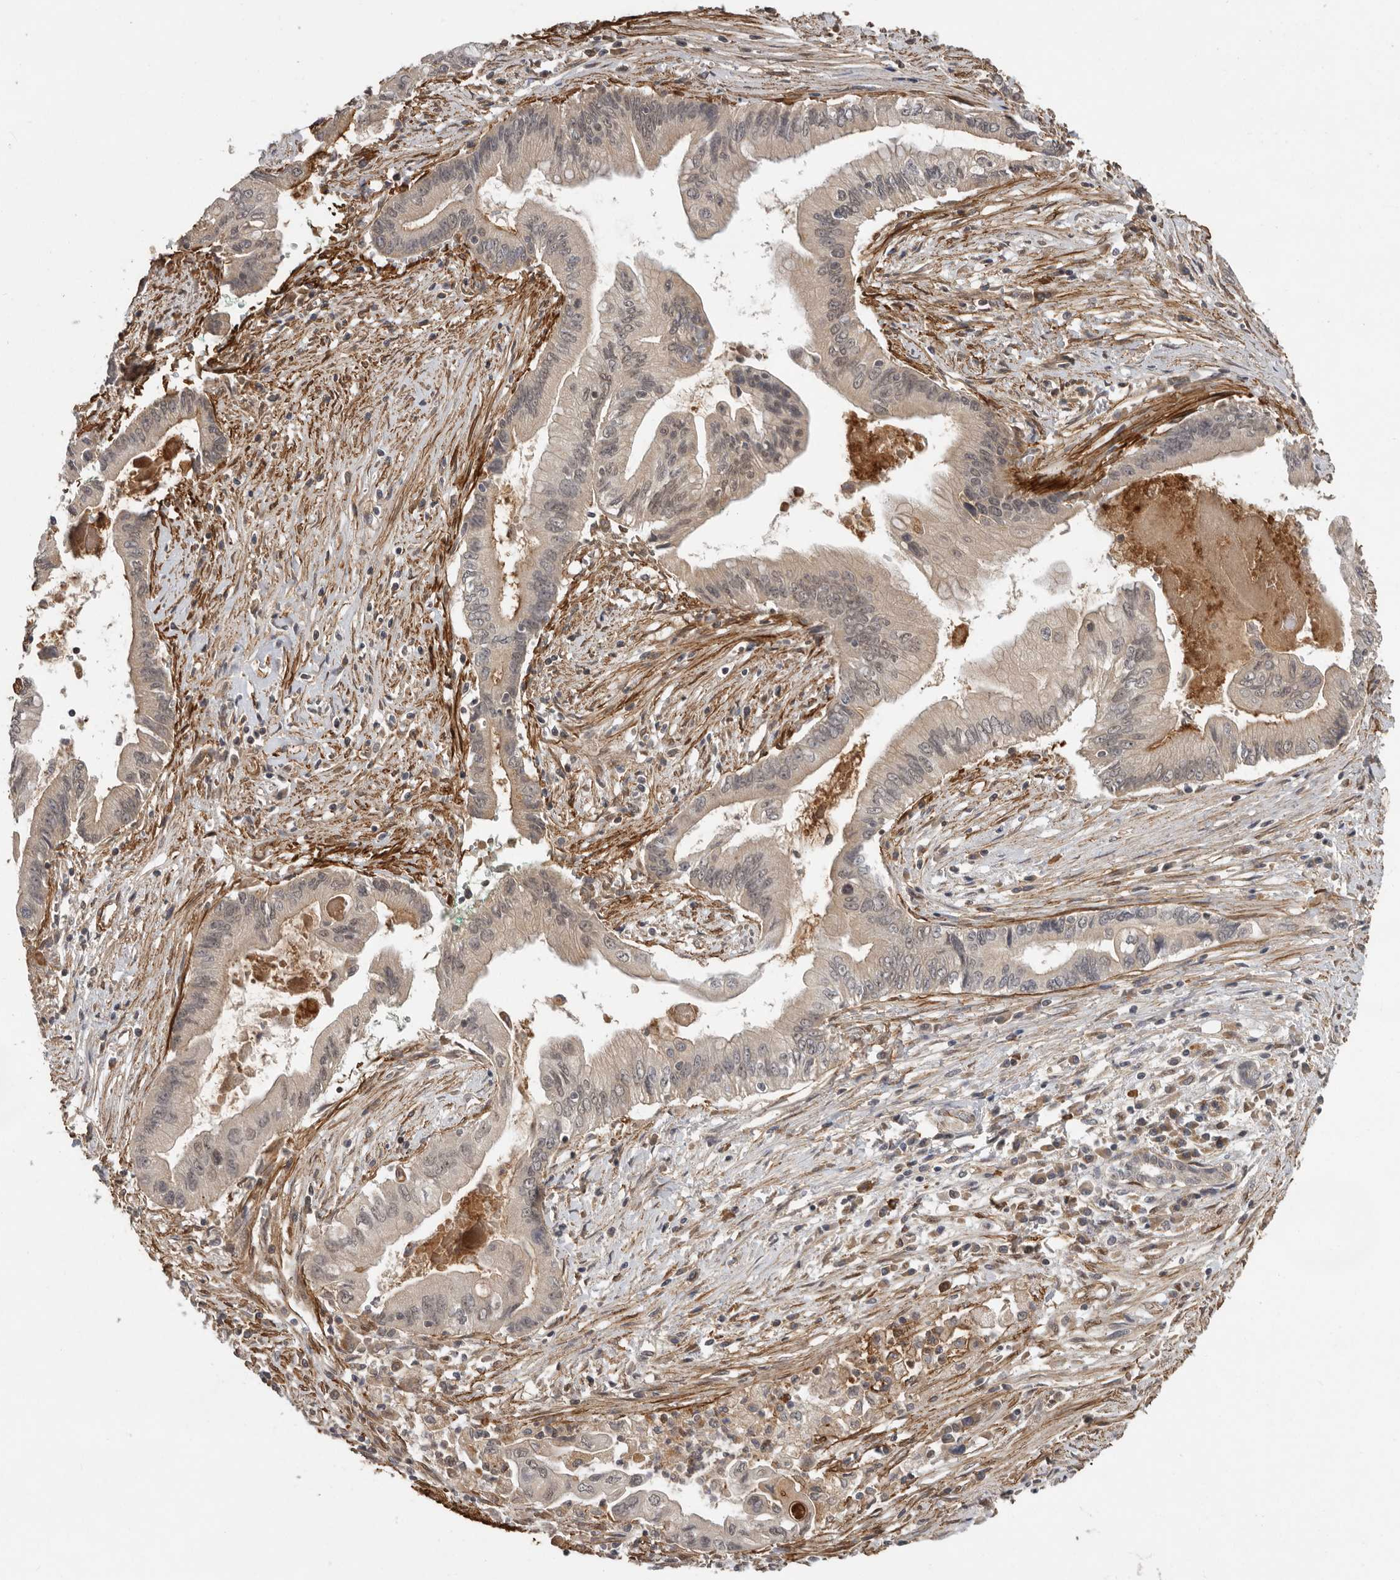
{"staining": {"intensity": "negative", "quantity": "none", "location": "none"}, "tissue": "pancreatic cancer", "cell_type": "Tumor cells", "image_type": "cancer", "snomed": [{"axis": "morphology", "description": "Adenocarcinoma, NOS"}, {"axis": "topography", "description": "Pancreas"}], "caption": "High magnification brightfield microscopy of pancreatic cancer (adenocarcinoma) stained with DAB (3,3'-diaminobenzidine) (brown) and counterstained with hematoxylin (blue): tumor cells show no significant staining. The staining was performed using DAB to visualize the protein expression in brown, while the nuclei were stained in blue with hematoxylin (Magnification: 20x).", "gene": "RNF157", "patient": {"sex": "male", "age": 78}}